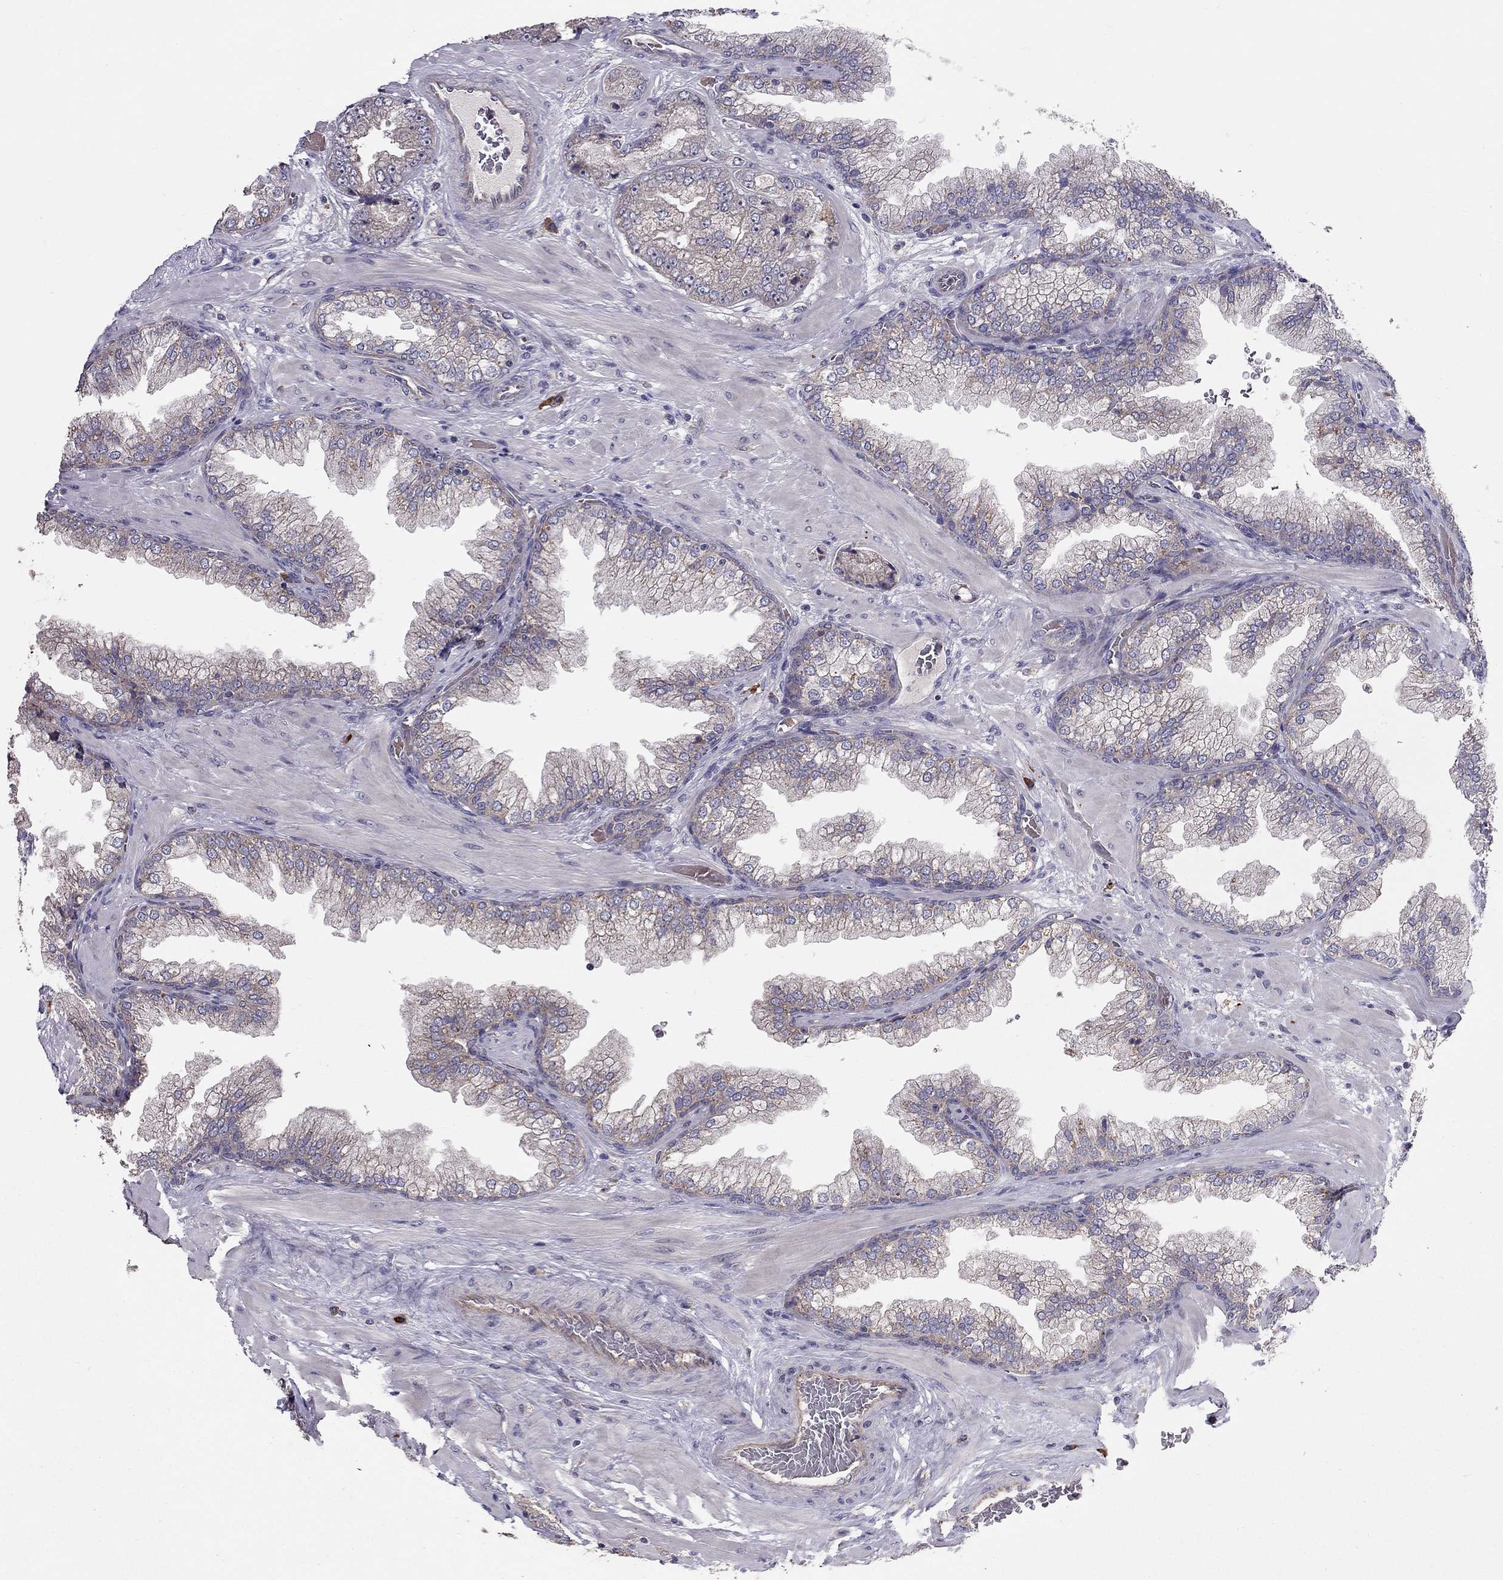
{"staining": {"intensity": "weak", "quantity": "<25%", "location": "cytoplasmic/membranous"}, "tissue": "prostate cancer", "cell_type": "Tumor cells", "image_type": "cancer", "snomed": [{"axis": "morphology", "description": "Adenocarcinoma, Low grade"}, {"axis": "topography", "description": "Prostate"}], "caption": "Immunohistochemistry histopathology image of neoplastic tissue: low-grade adenocarcinoma (prostate) stained with DAB (3,3'-diaminobenzidine) exhibits no significant protein expression in tumor cells.", "gene": "PIK3CG", "patient": {"sex": "male", "age": 57}}